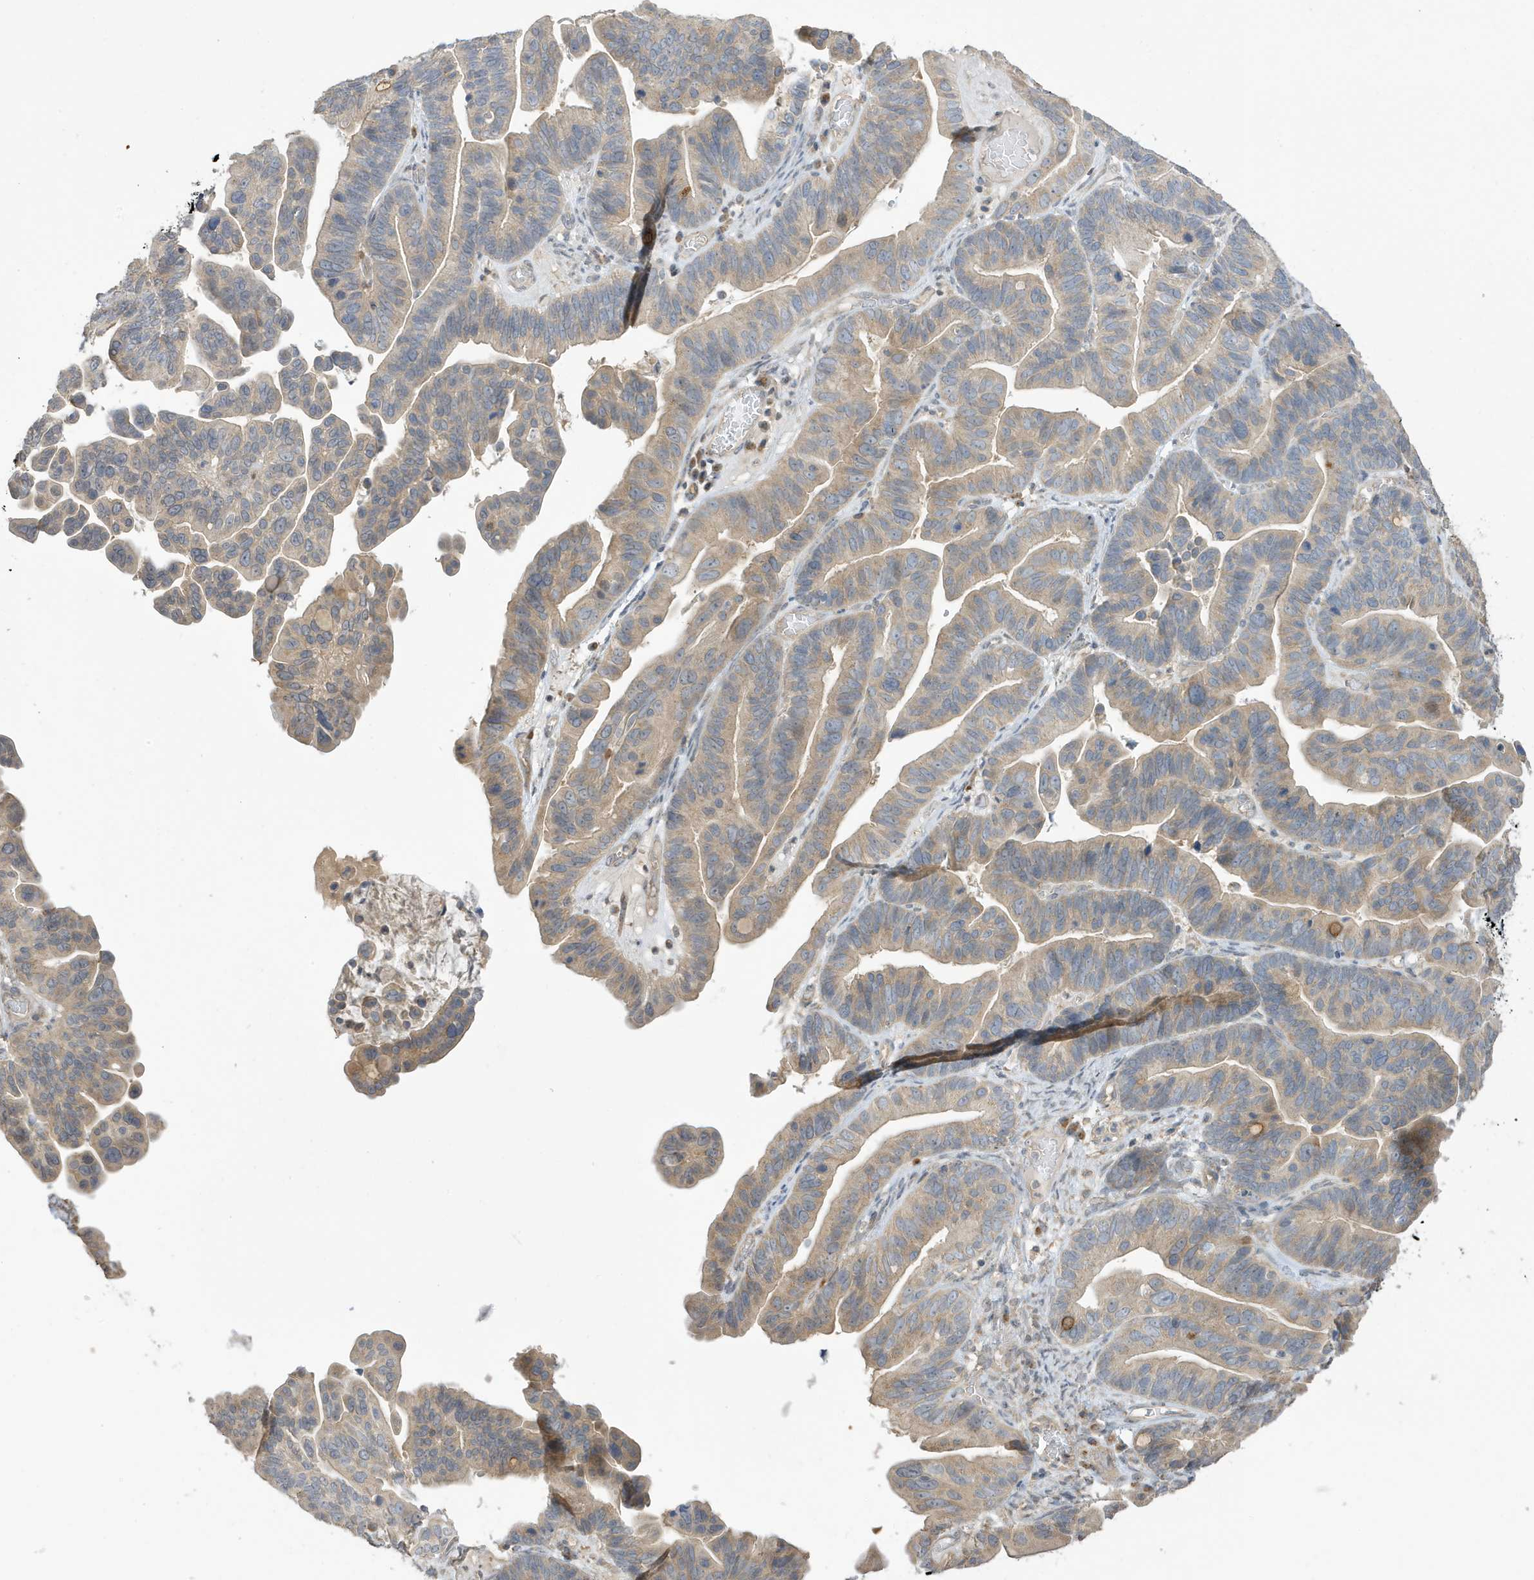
{"staining": {"intensity": "weak", "quantity": ">75%", "location": "cytoplasmic/membranous"}, "tissue": "ovarian cancer", "cell_type": "Tumor cells", "image_type": "cancer", "snomed": [{"axis": "morphology", "description": "Cystadenocarcinoma, serous, NOS"}, {"axis": "topography", "description": "Ovary"}], "caption": "This micrograph reveals immunohistochemistry (IHC) staining of ovarian cancer, with low weak cytoplasmic/membranous positivity in about >75% of tumor cells.", "gene": "TAB3", "patient": {"sex": "female", "age": 56}}